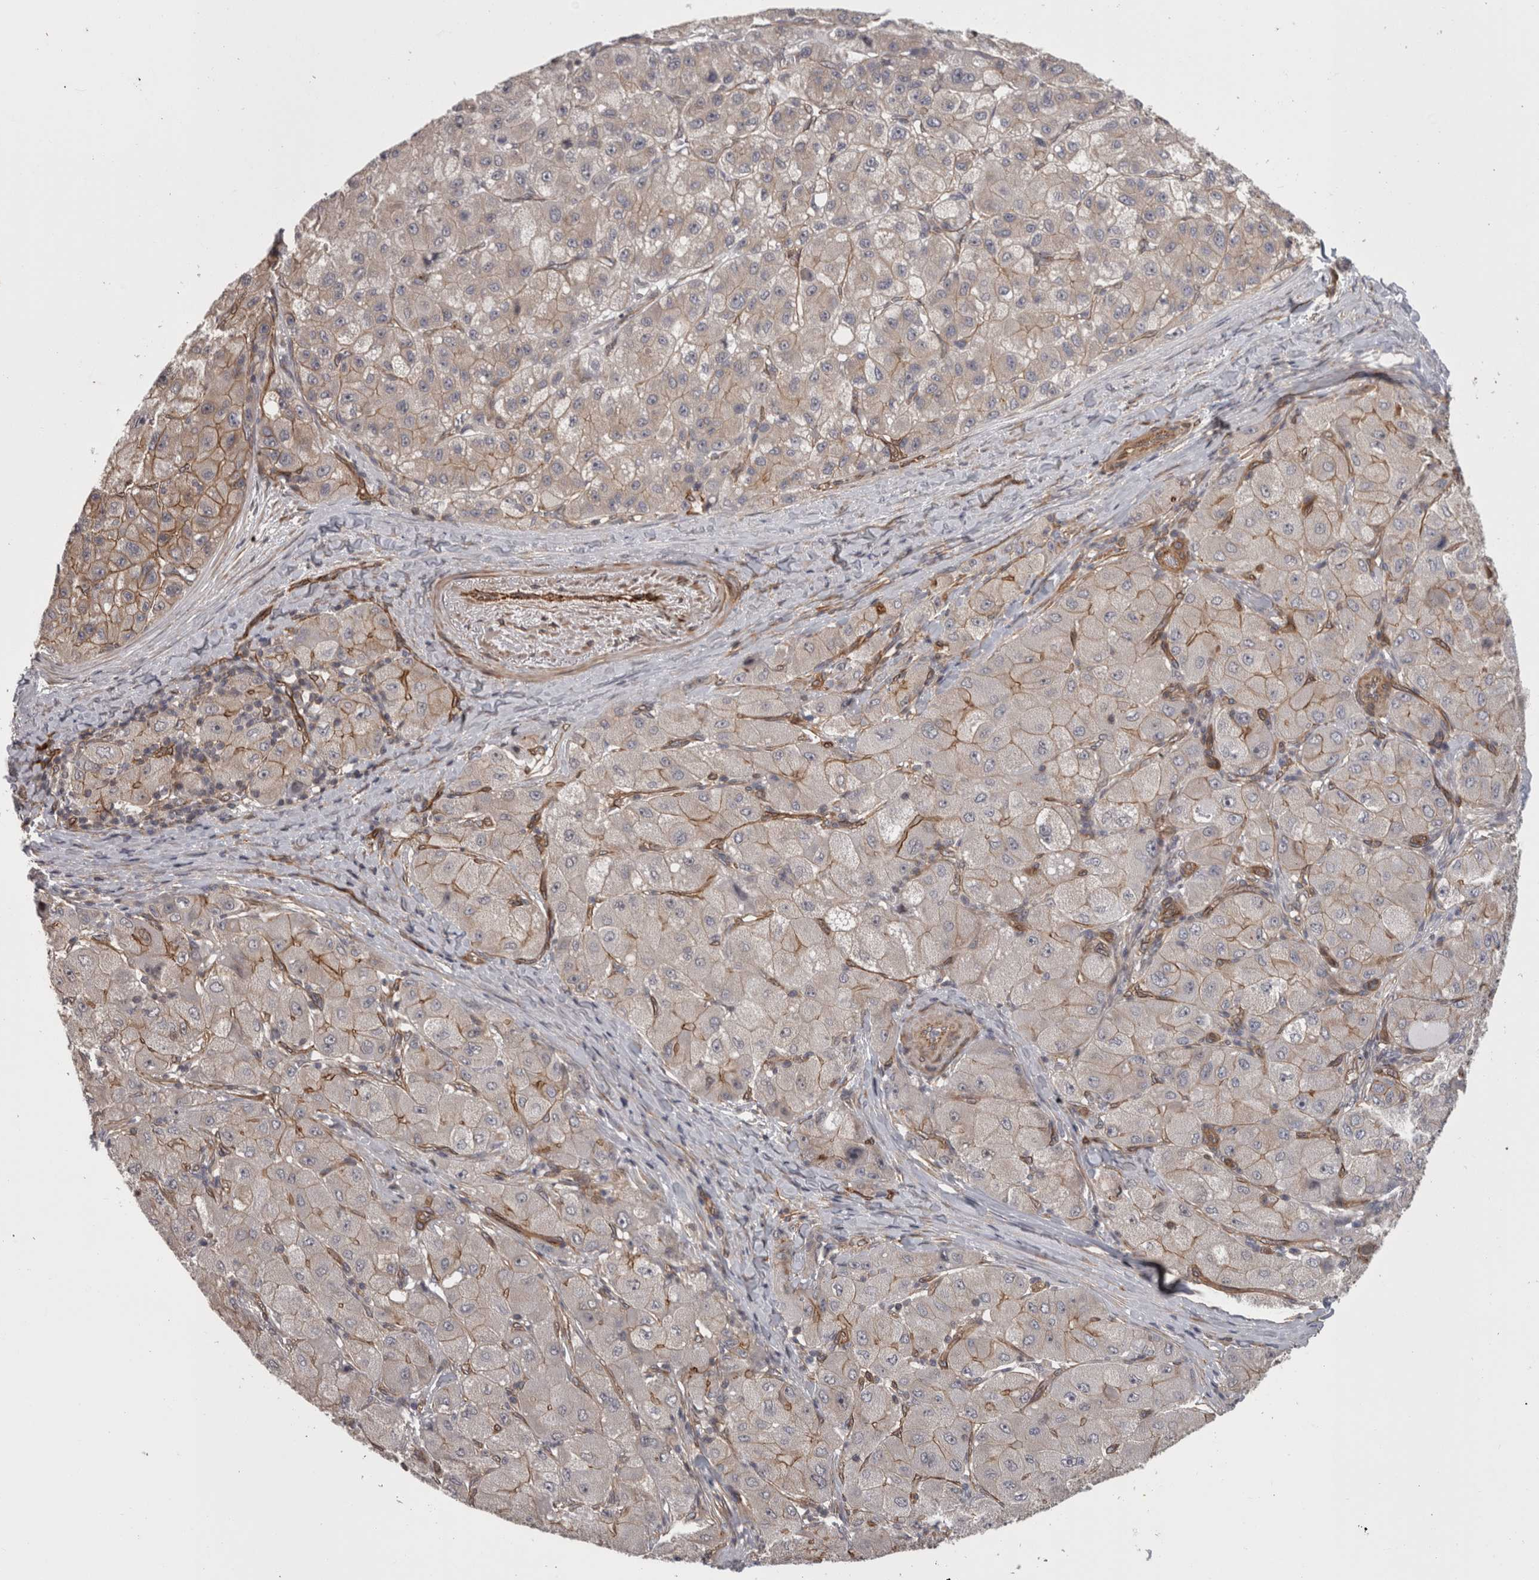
{"staining": {"intensity": "weak", "quantity": "<25%", "location": "cytoplasmic/membranous"}, "tissue": "liver cancer", "cell_type": "Tumor cells", "image_type": "cancer", "snomed": [{"axis": "morphology", "description": "Carcinoma, Hepatocellular, NOS"}, {"axis": "topography", "description": "Liver"}], "caption": "IHC image of neoplastic tissue: human liver cancer (hepatocellular carcinoma) stained with DAB (3,3'-diaminobenzidine) shows no significant protein staining in tumor cells. The staining was performed using DAB to visualize the protein expression in brown, while the nuclei were stained in blue with hematoxylin (Magnification: 20x).", "gene": "RMDN1", "patient": {"sex": "male", "age": 80}}